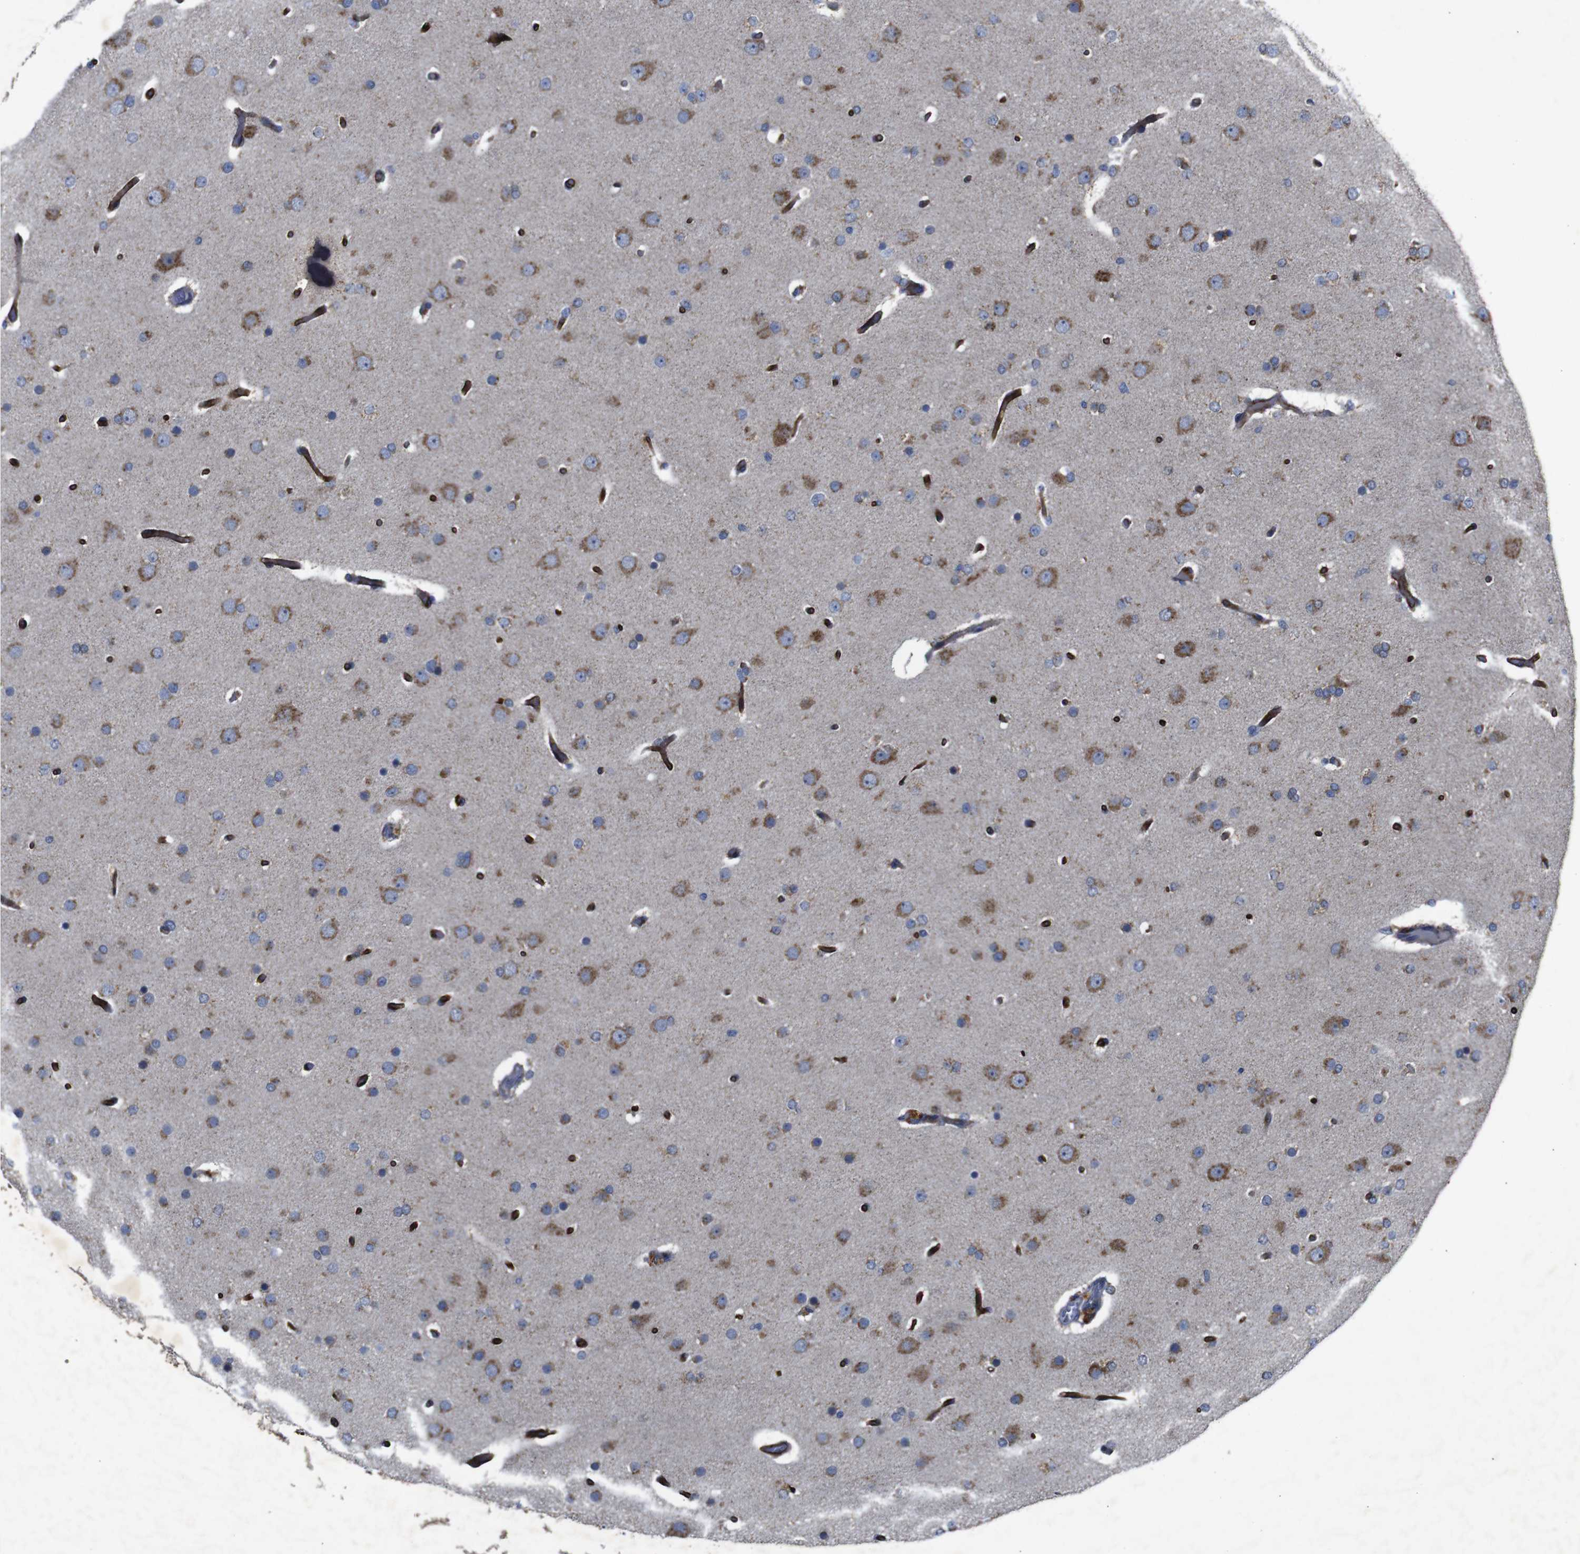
{"staining": {"intensity": "strong", "quantity": ">75%", "location": "cytoplasmic/membranous"}, "tissue": "glioma", "cell_type": "Tumor cells", "image_type": "cancer", "snomed": [{"axis": "morphology", "description": "Glioma, malignant, High grade"}, {"axis": "topography", "description": "Cerebral cortex"}], "caption": "A high-resolution micrograph shows immunohistochemistry (IHC) staining of malignant glioma (high-grade), which demonstrates strong cytoplasmic/membranous positivity in about >75% of tumor cells.", "gene": "CHST10", "patient": {"sex": "female", "age": 36}}